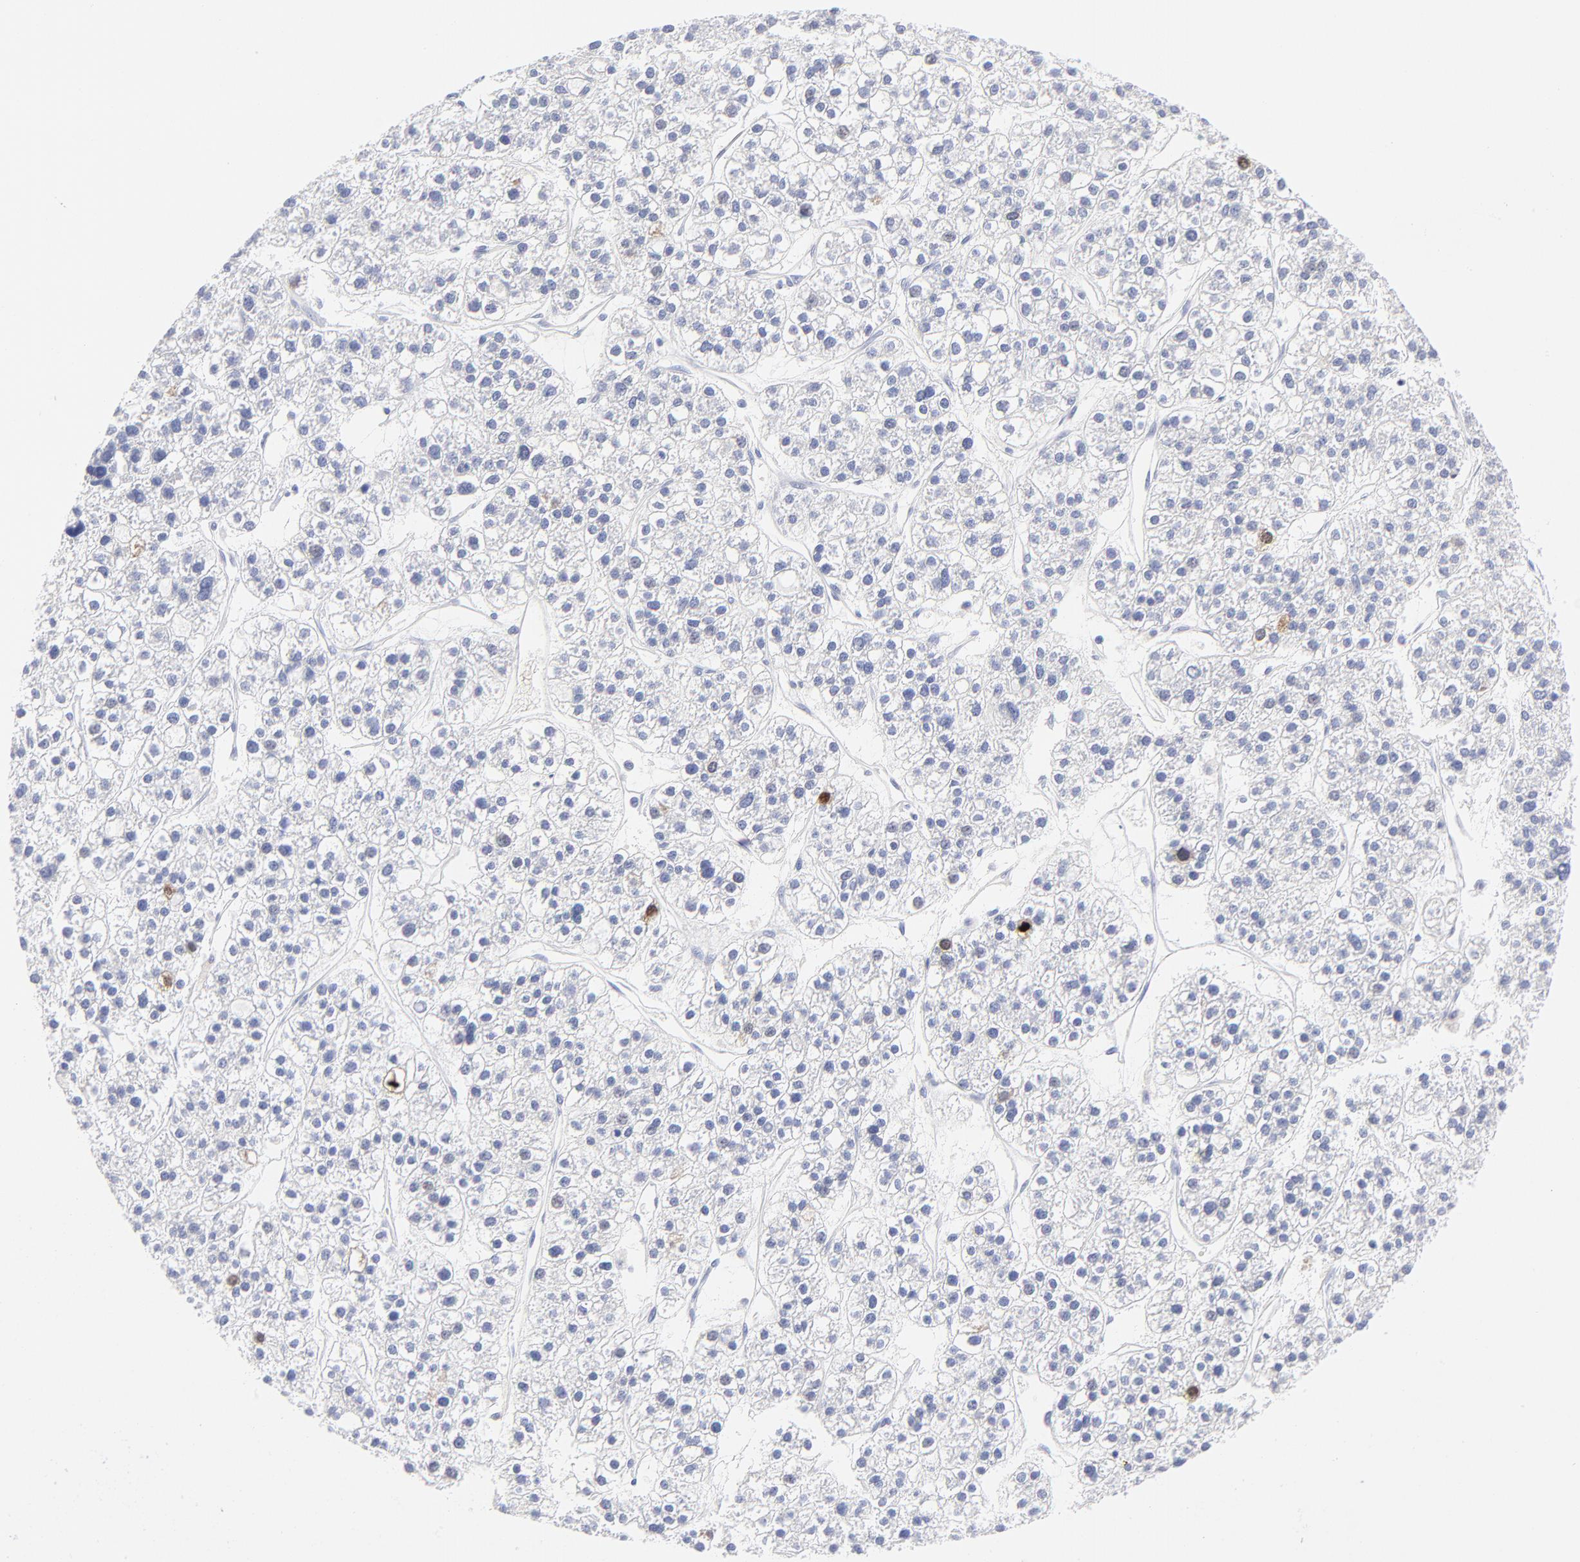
{"staining": {"intensity": "strong", "quantity": "<25%", "location": "cytoplasmic/membranous"}, "tissue": "liver cancer", "cell_type": "Tumor cells", "image_type": "cancer", "snomed": [{"axis": "morphology", "description": "Carcinoma, Hepatocellular, NOS"}, {"axis": "topography", "description": "Liver"}], "caption": "Tumor cells exhibit medium levels of strong cytoplasmic/membranous expression in about <25% of cells in liver hepatocellular carcinoma. Using DAB (3,3'-diaminobenzidine) (brown) and hematoxylin (blue) stains, captured at high magnification using brightfield microscopy.", "gene": "CCNB1", "patient": {"sex": "female", "age": 85}}